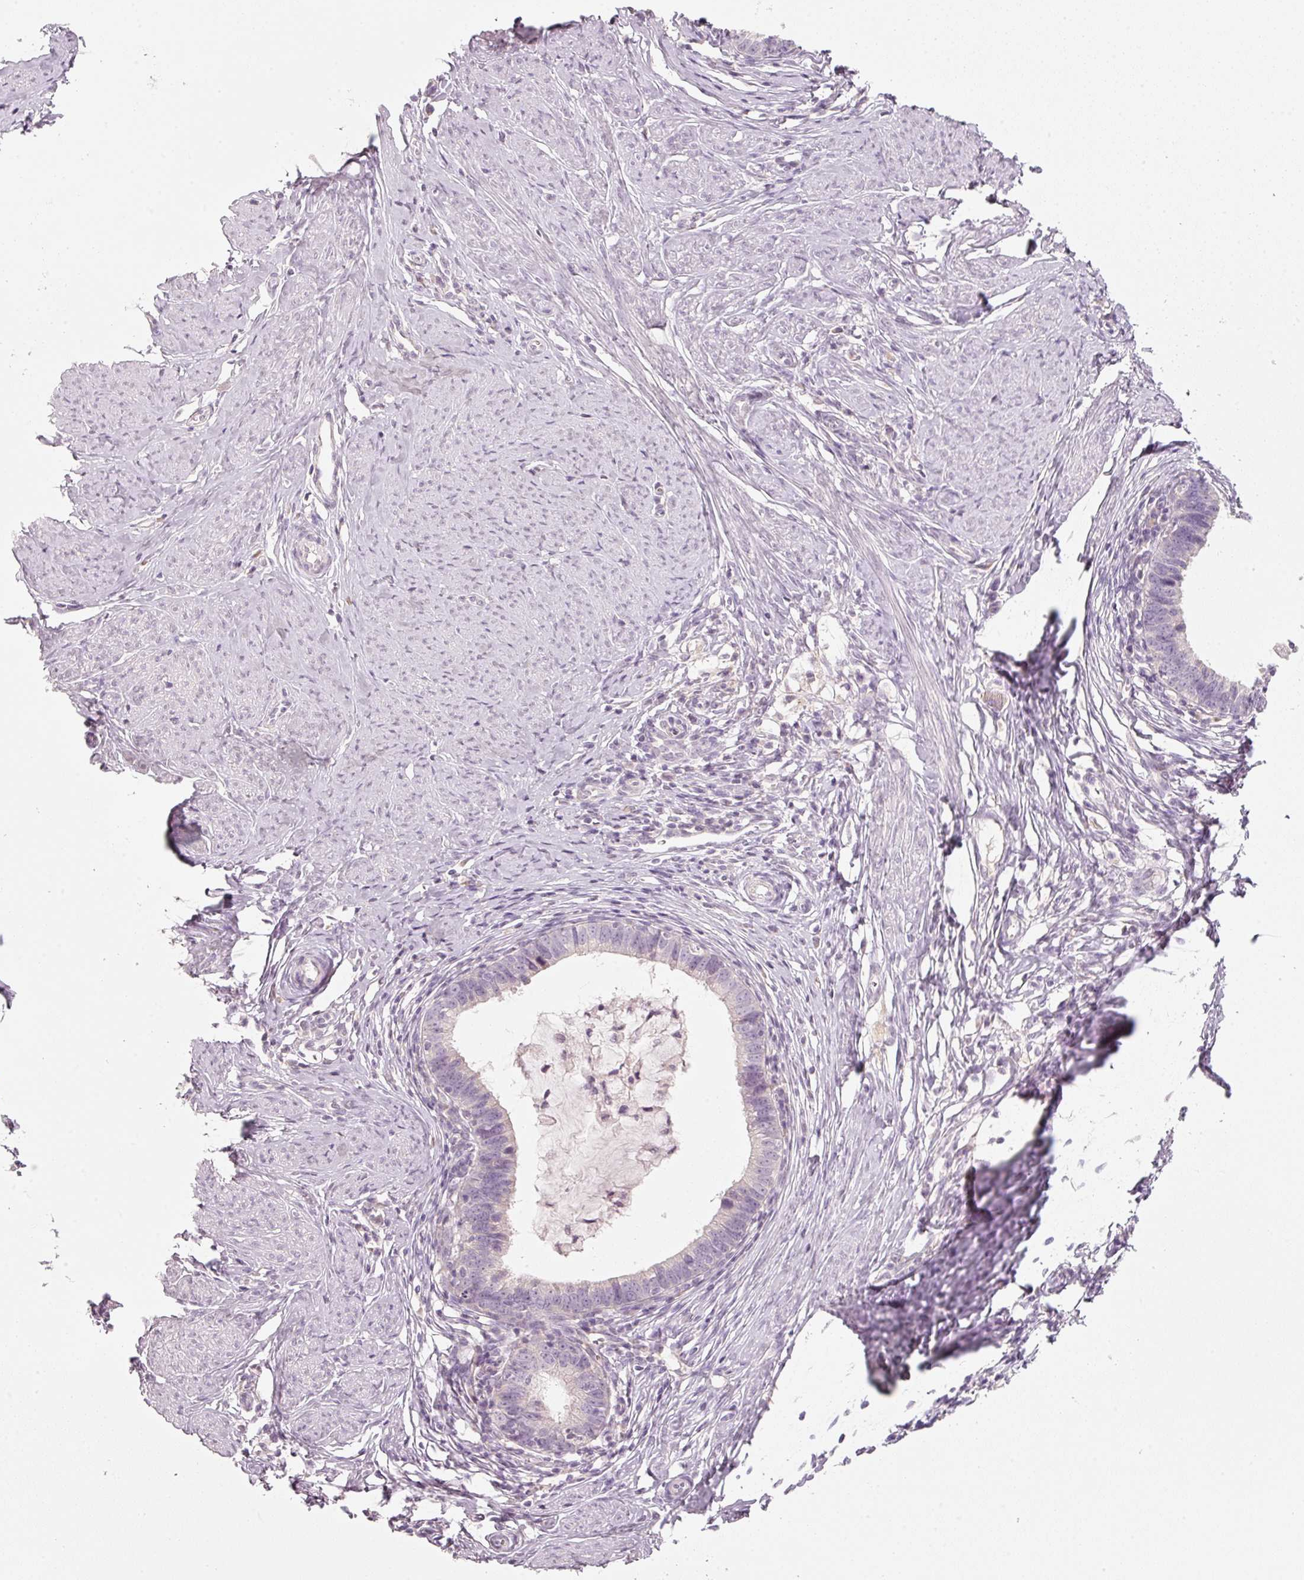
{"staining": {"intensity": "negative", "quantity": "none", "location": "none"}, "tissue": "cervical cancer", "cell_type": "Tumor cells", "image_type": "cancer", "snomed": [{"axis": "morphology", "description": "Adenocarcinoma, NOS"}, {"axis": "topography", "description": "Cervix"}], "caption": "Human cervical cancer stained for a protein using immunohistochemistry (IHC) shows no positivity in tumor cells.", "gene": "STEAP1", "patient": {"sex": "female", "age": 36}}